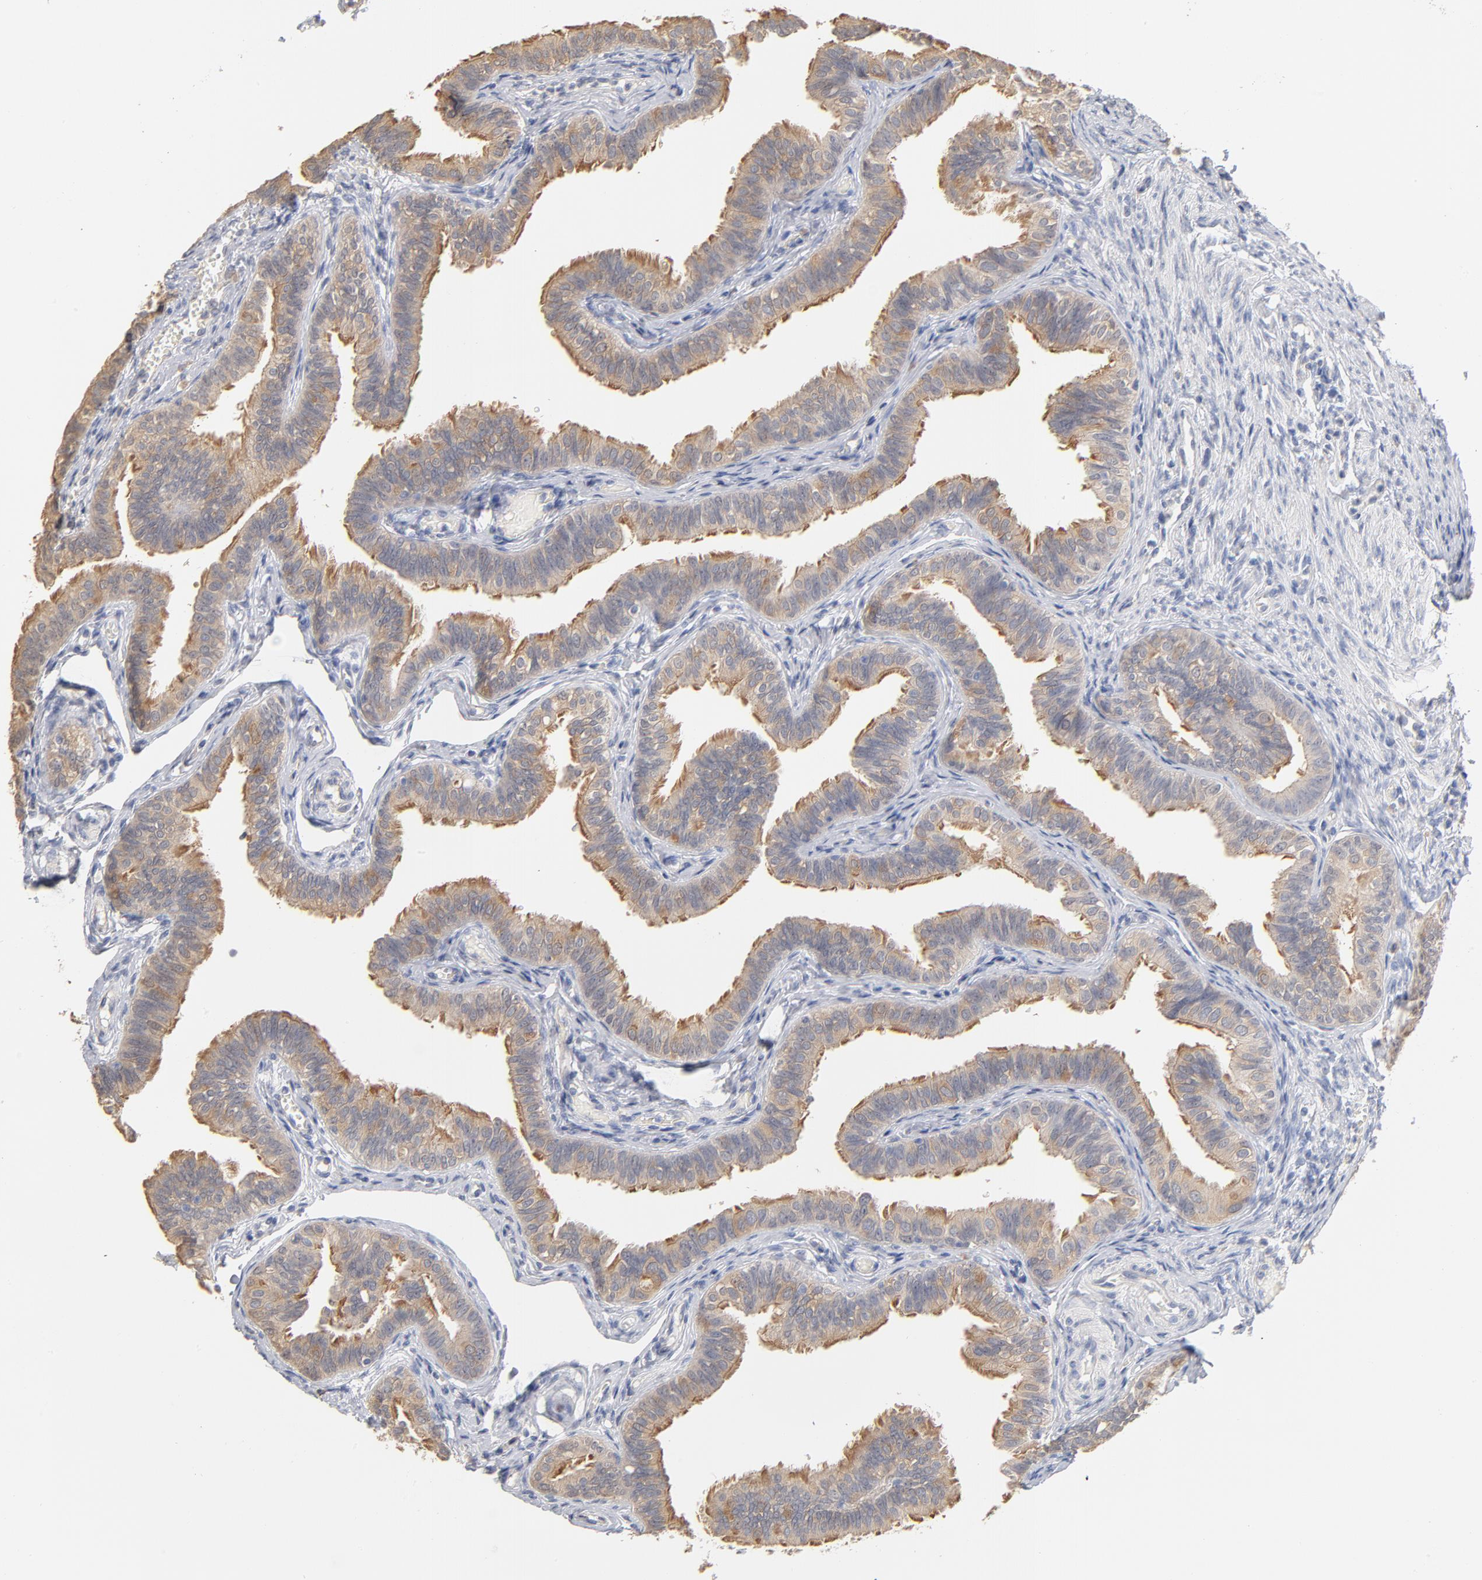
{"staining": {"intensity": "moderate", "quantity": ">75%", "location": "cytoplasmic/membranous"}, "tissue": "fallopian tube", "cell_type": "Glandular cells", "image_type": "normal", "snomed": [{"axis": "morphology", "description": "Normal tissue, NOS"}, {"axis": "morphology", "description": "Dermoid, NOS"}, {"axis": "topography", "description": "Fallopian tube"}], "caption": "Immunohistochemistry (IHC) of benign human fallopian tube exhibits medium levels of moderate cytoplasmic/membranous staining in approximately >75% of glandular cells.", "gene": "DNAL4", "patient": {"sex": "female", "age": 33}}